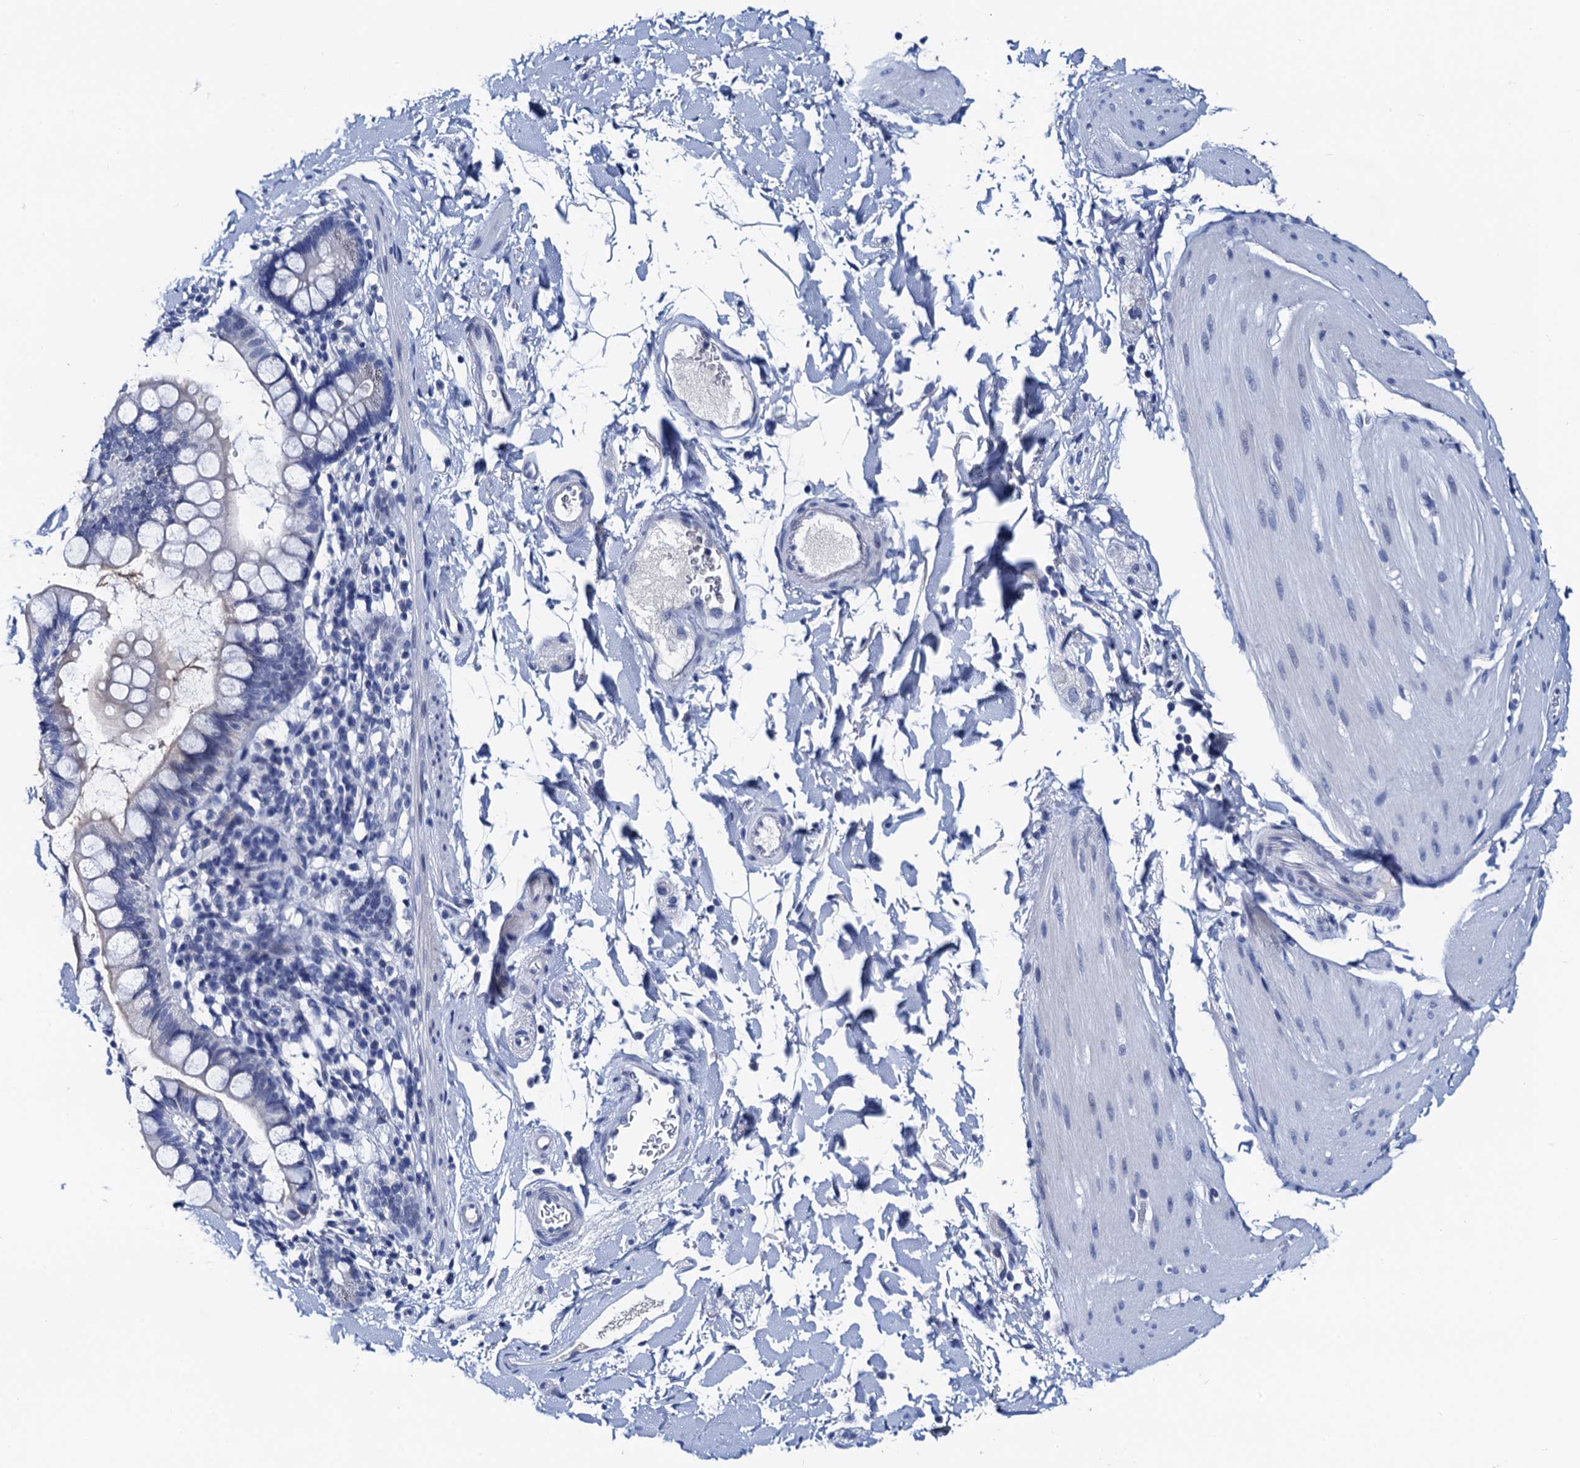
{"staining": {"intensity": "negative", "quantity": "none", "location": "none"}, "tissue": "smooth muscle", "cell_type": "Smooth muscle cells", "image_type": "normal", "snomed": [{"axis": "morphology", "description": "Normal tissue, NOS"}, {"axis": "topography", "description": "Smooth muscle"}, {"axis": "topography", "description": "Small intestine"}], "caption": "This is an immunohistochemistry image of unremarkable human smooth muscle. There is no positivity in smooth muscle cells.", "gene": "LYPD3", "patient": {"sex": "female", "age": 84}}